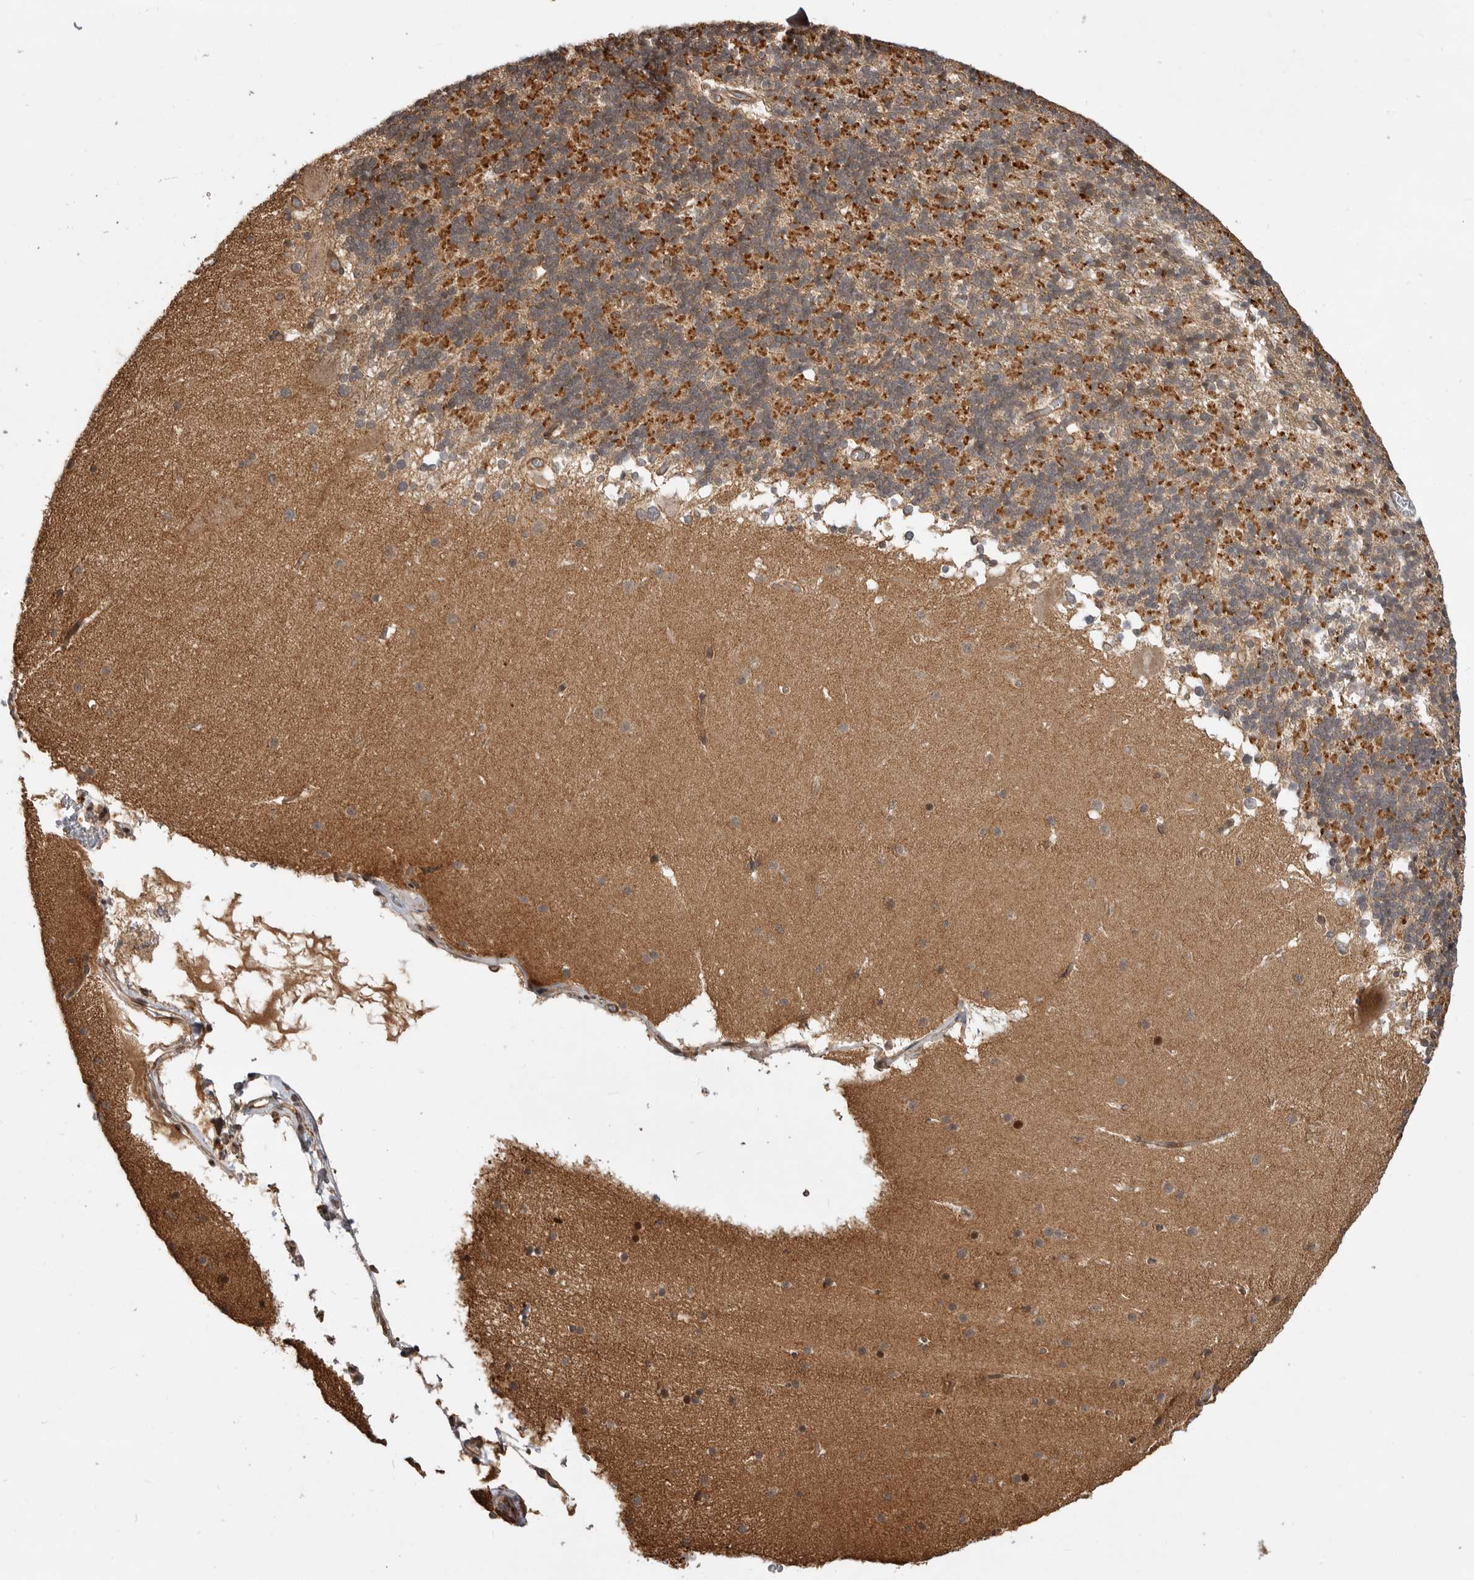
{"staining": {"intensity": "moderate", "quantity": ">75%", "location": "cytoplasmic/membranous"}, "tissue": "cerebellum", "cell_type": "Cells in granular layer", "image_type": "normal", "snomed": [{"axis": "morphology", "description": "Normal tissue, NOS"}, {"axis": "topography", "description": "Cerebellum"}], "caption": "DAB immunohistochemical staining of unremarkable cerebellum displays moderate cytoplasmic/membranous protein positivity in about >75% of cells in granular layer.", "gene": "ADPRS", "patient": {"sex": "female", "age": 19}}